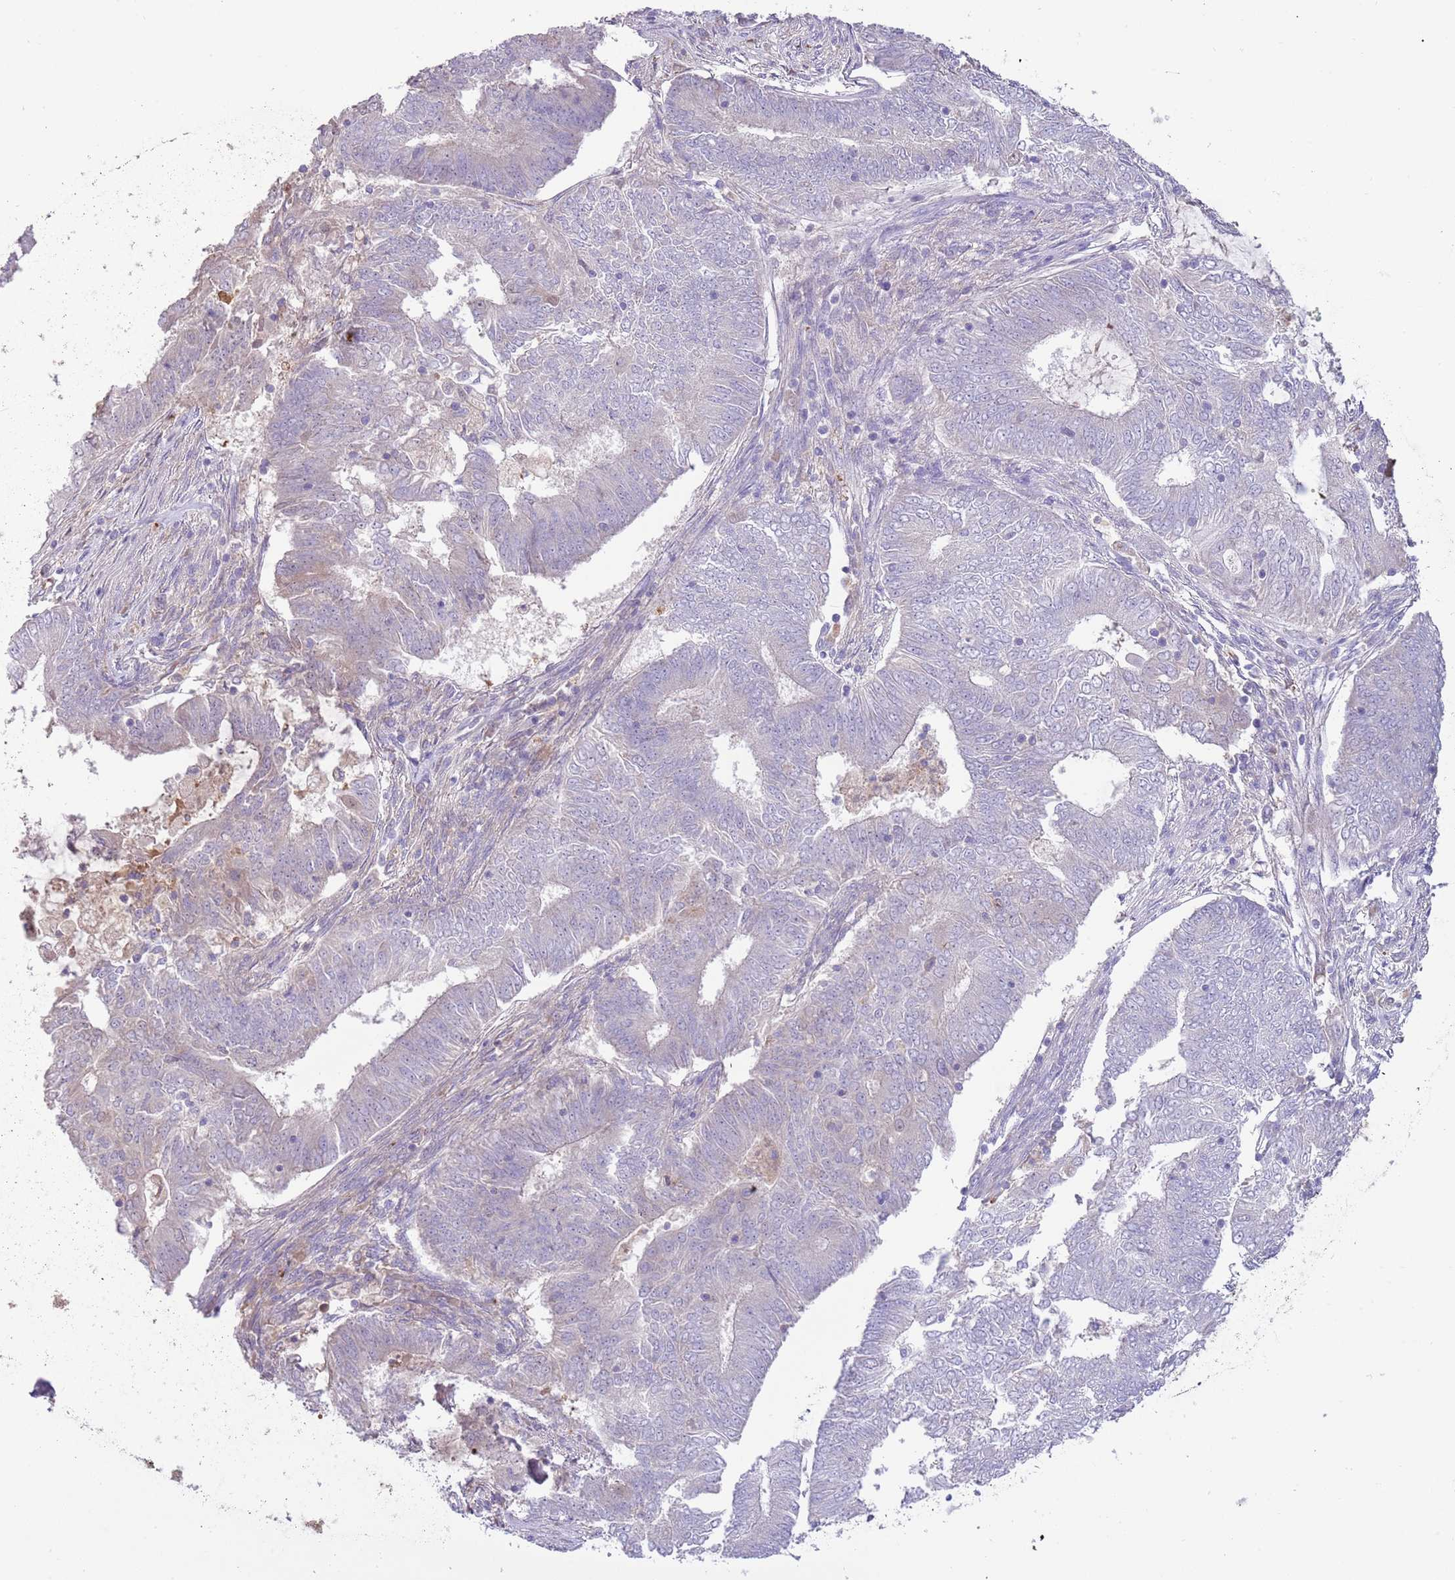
{"staining": {"intensity": "negative", "quantity": "none", "location": "none"}, "tissue": "endometrial cancer", "cell_type": "Tumor cells", "image_type": "cancer", "snomed": [{"axis": "morphology", "description": "Adenocarcinoma, NOS"}, {"axis": "topography", "description": "Endometrium"}], "caption": "Immunohistochemistry (IHC) of endometrial cancer (adenocarcinoma) demonstrates no positivity in tumor cells. (Brightfield microscopy of DAB (3,3'-diaminobenzidine) IHC at high magnification).", "gene": "CABYR", "patient": {"sex": "female", "age": 62}}